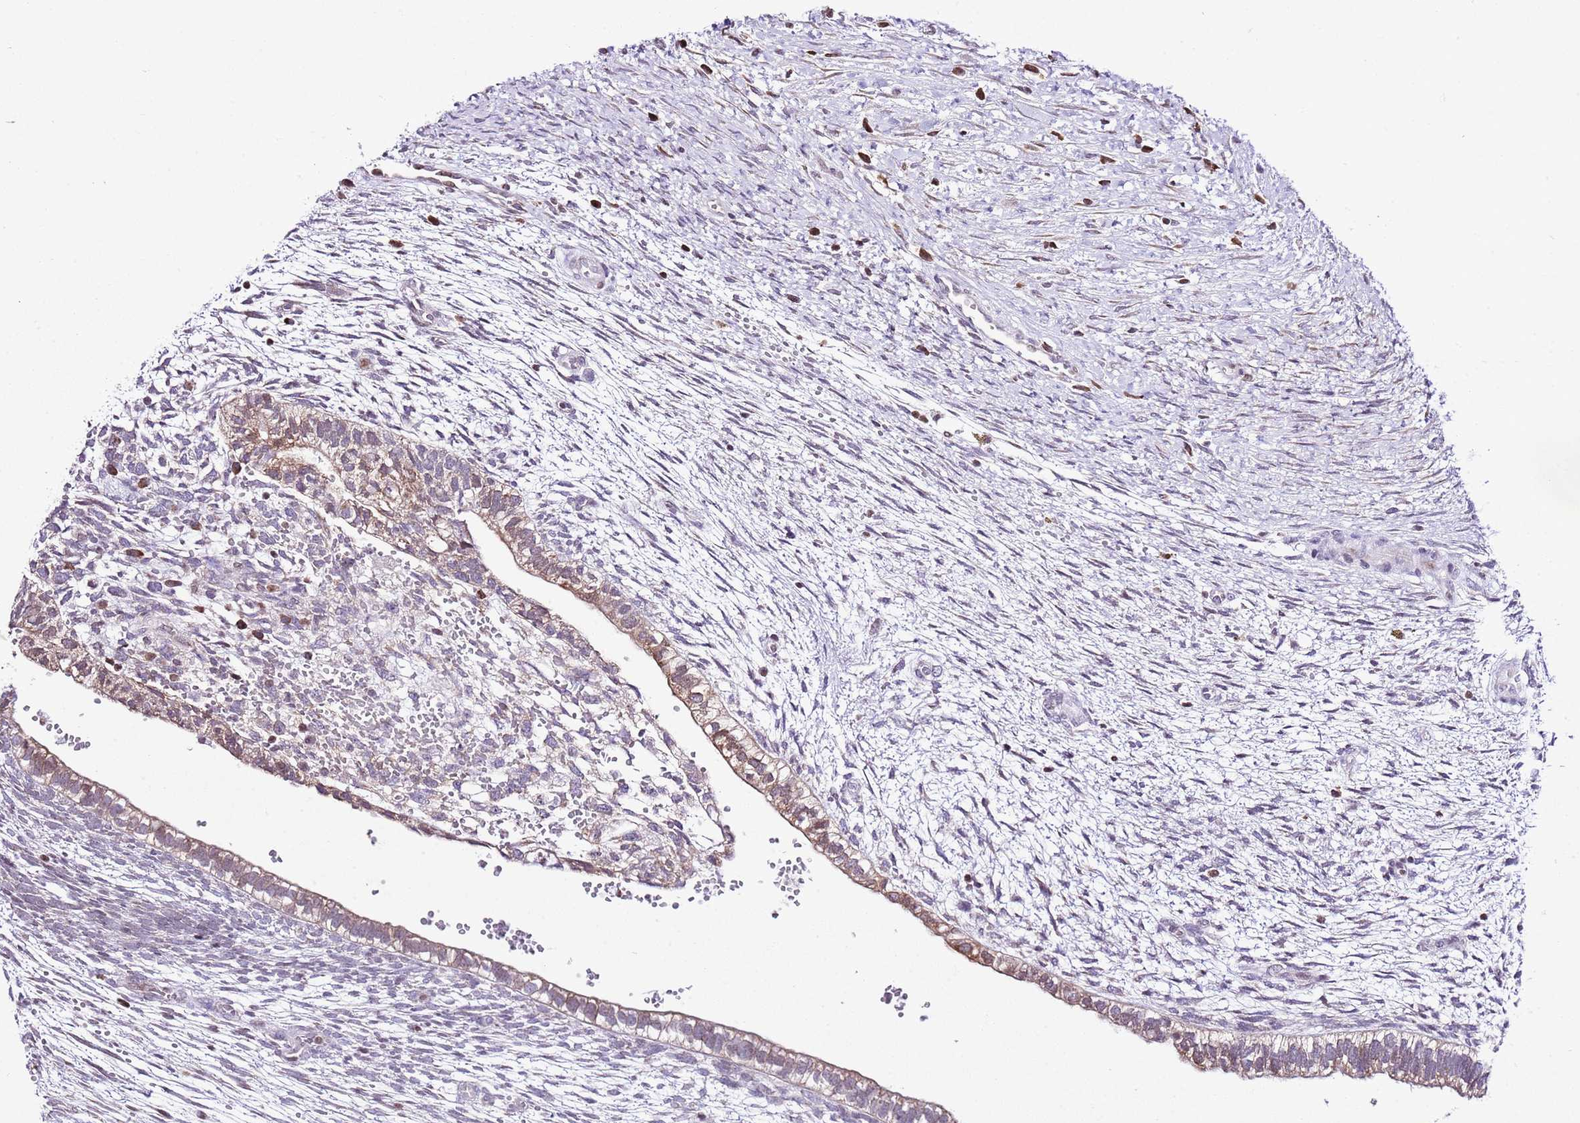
{"staining": {"intensity": "moderate", "quantity": "25%-75%", "location": "cytoplasmic/membranous"}, "tissue": "testis cancer", "cell_type": "Tumor cells", "image_type": "cancer", "snomed": [{"axis": "morphology", "description": "Normal tissue, NOS"}, {"axis": "morphology", "description": "Carcinoma, Embryonal, NOS"}, {"axis": "topography", "description": "Testis"}], "caption": "Tumor cells exhibit medium levels of moderate cytoplasmic/membranous staining in approximately 25%-75% of cells in testis embryonal carcinoma.", "gene": "PRR15", "patient": {"sex": "male", "age": 32}}